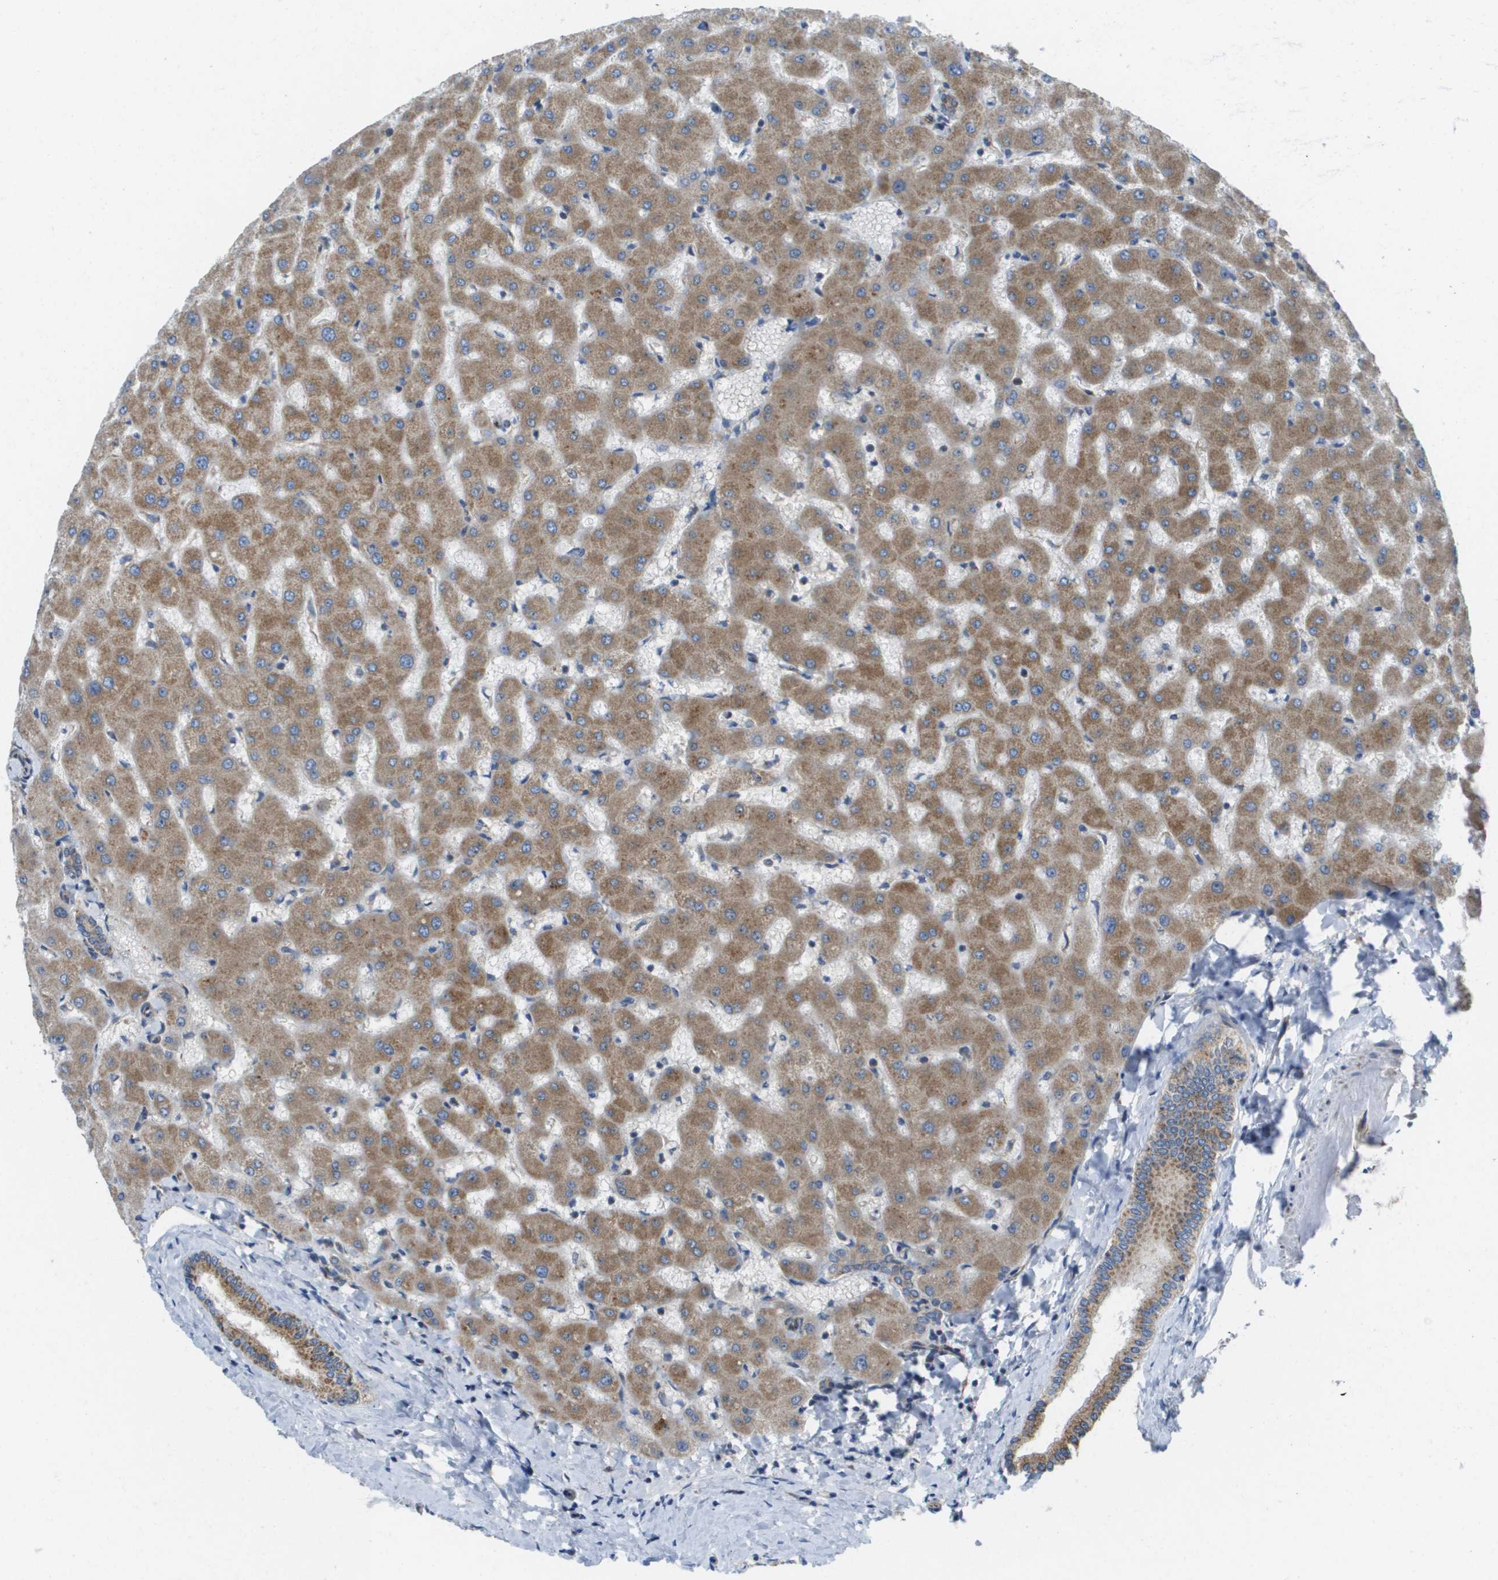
{"staining": {"intensity": "moderate", "quantity": ">75%", "location": "cytoplasmic/membranous"}, "tissue": "liver", "cell_type": "Cholangiocytes", "image_type": "normal", "snomed": [{"axis": "morphology", "description": "Normal tissue, NOS"}, {"axis": "topography", "description": "Liver"}], "caption": "Cholangiocytes display medium levels of moderate cytoplasmic/membranous expression in about >75% of cells in benign human liver. Nuclei are stained in blue.", "gene": "FIS1", "patient": {"sex": "female", "age": 63}}